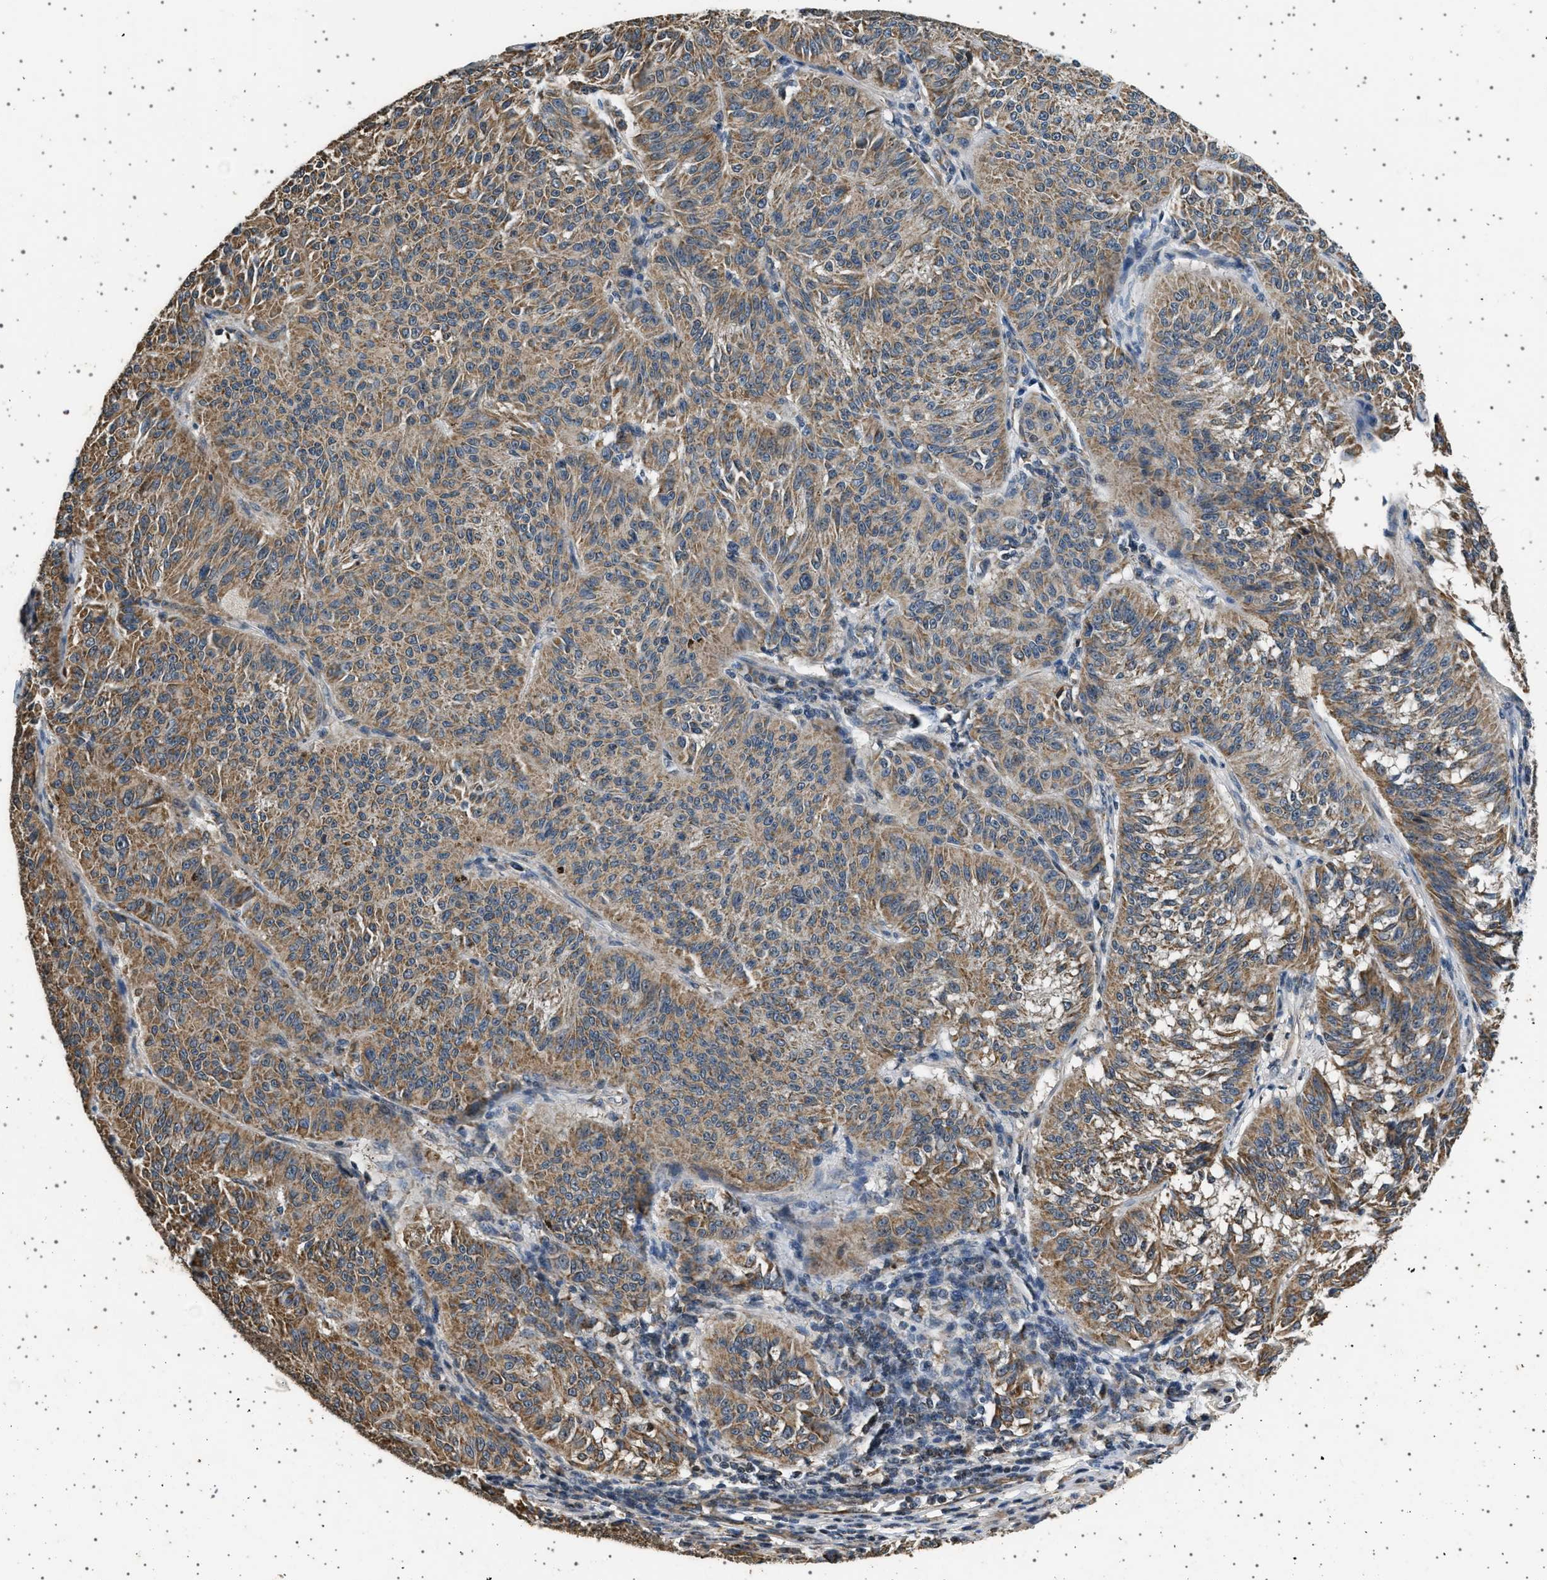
{"staining": {"intensity": "moderate", "quantity": ">75%", "location": "cytoplasmic/membranous"}, "tissue": "melanoma", "cell_type": "Tumor cells", "image_type": "cancer", "snomed": [{"axis": "morphology", "description": "Malignant melanoma, NOS"}, {"axis": "topography", "description": "Skin"}], "caption": "Immunohistochemical staining of human malignant melanoma shows medium levels of moderate cytoplasmic/membranous protein positivity in about >75% of tumor cells.", "gene": "KCNA4", "patient": {"sex": "female", "age": 72}}